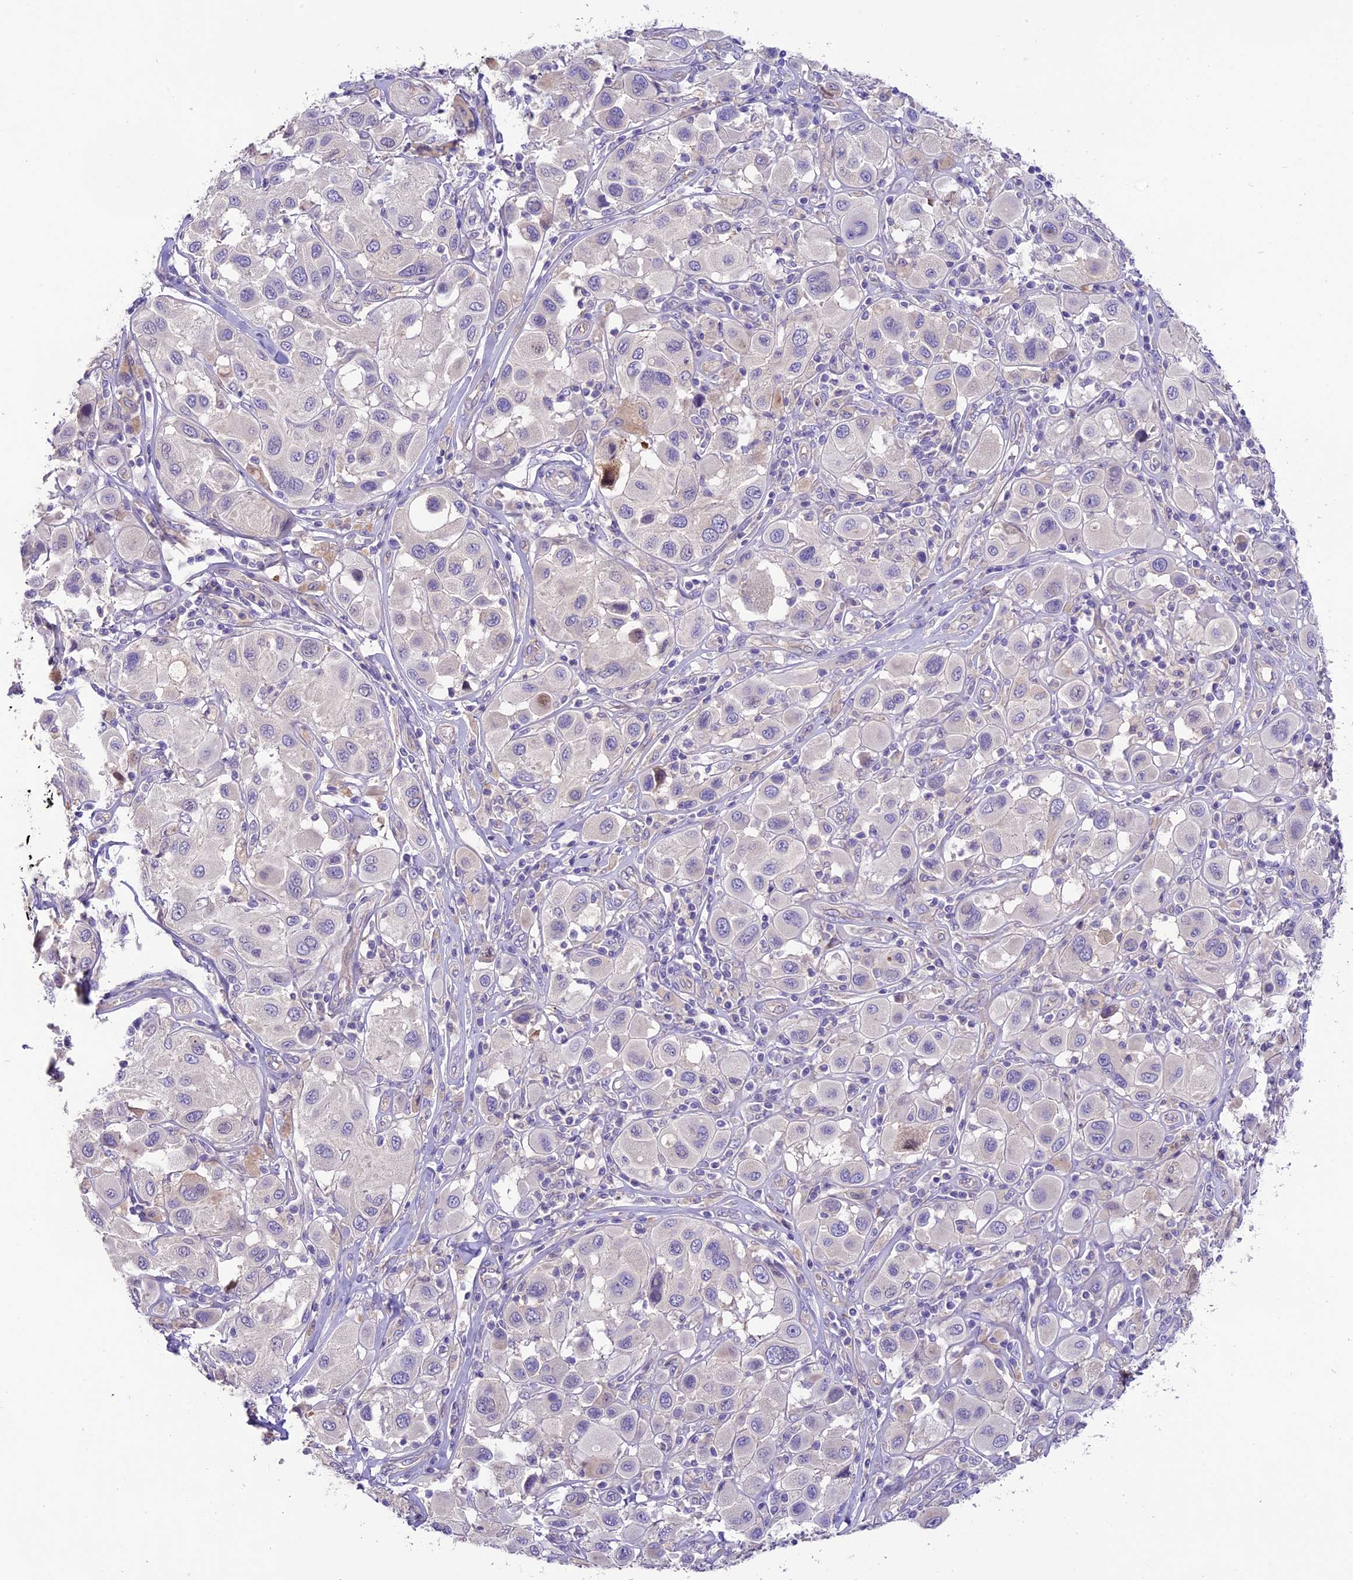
{"staining": {"intensity": "negative", "quantity": "none", "location": "none"}, "tissue": "melanoma", "cell_type": "Tumor cells", "image_type": "cancer", "snomed": [{"axis": "morphology", "description": "Malignant melanoma, Metastatic site"}, {"axis": "topography", "description": "Skin"}], "caption": "The image demonstrates no staining of tumor cells in melanoma.", "gene": "CD99L2", "patient": {"sex": "male", "age": 41}}